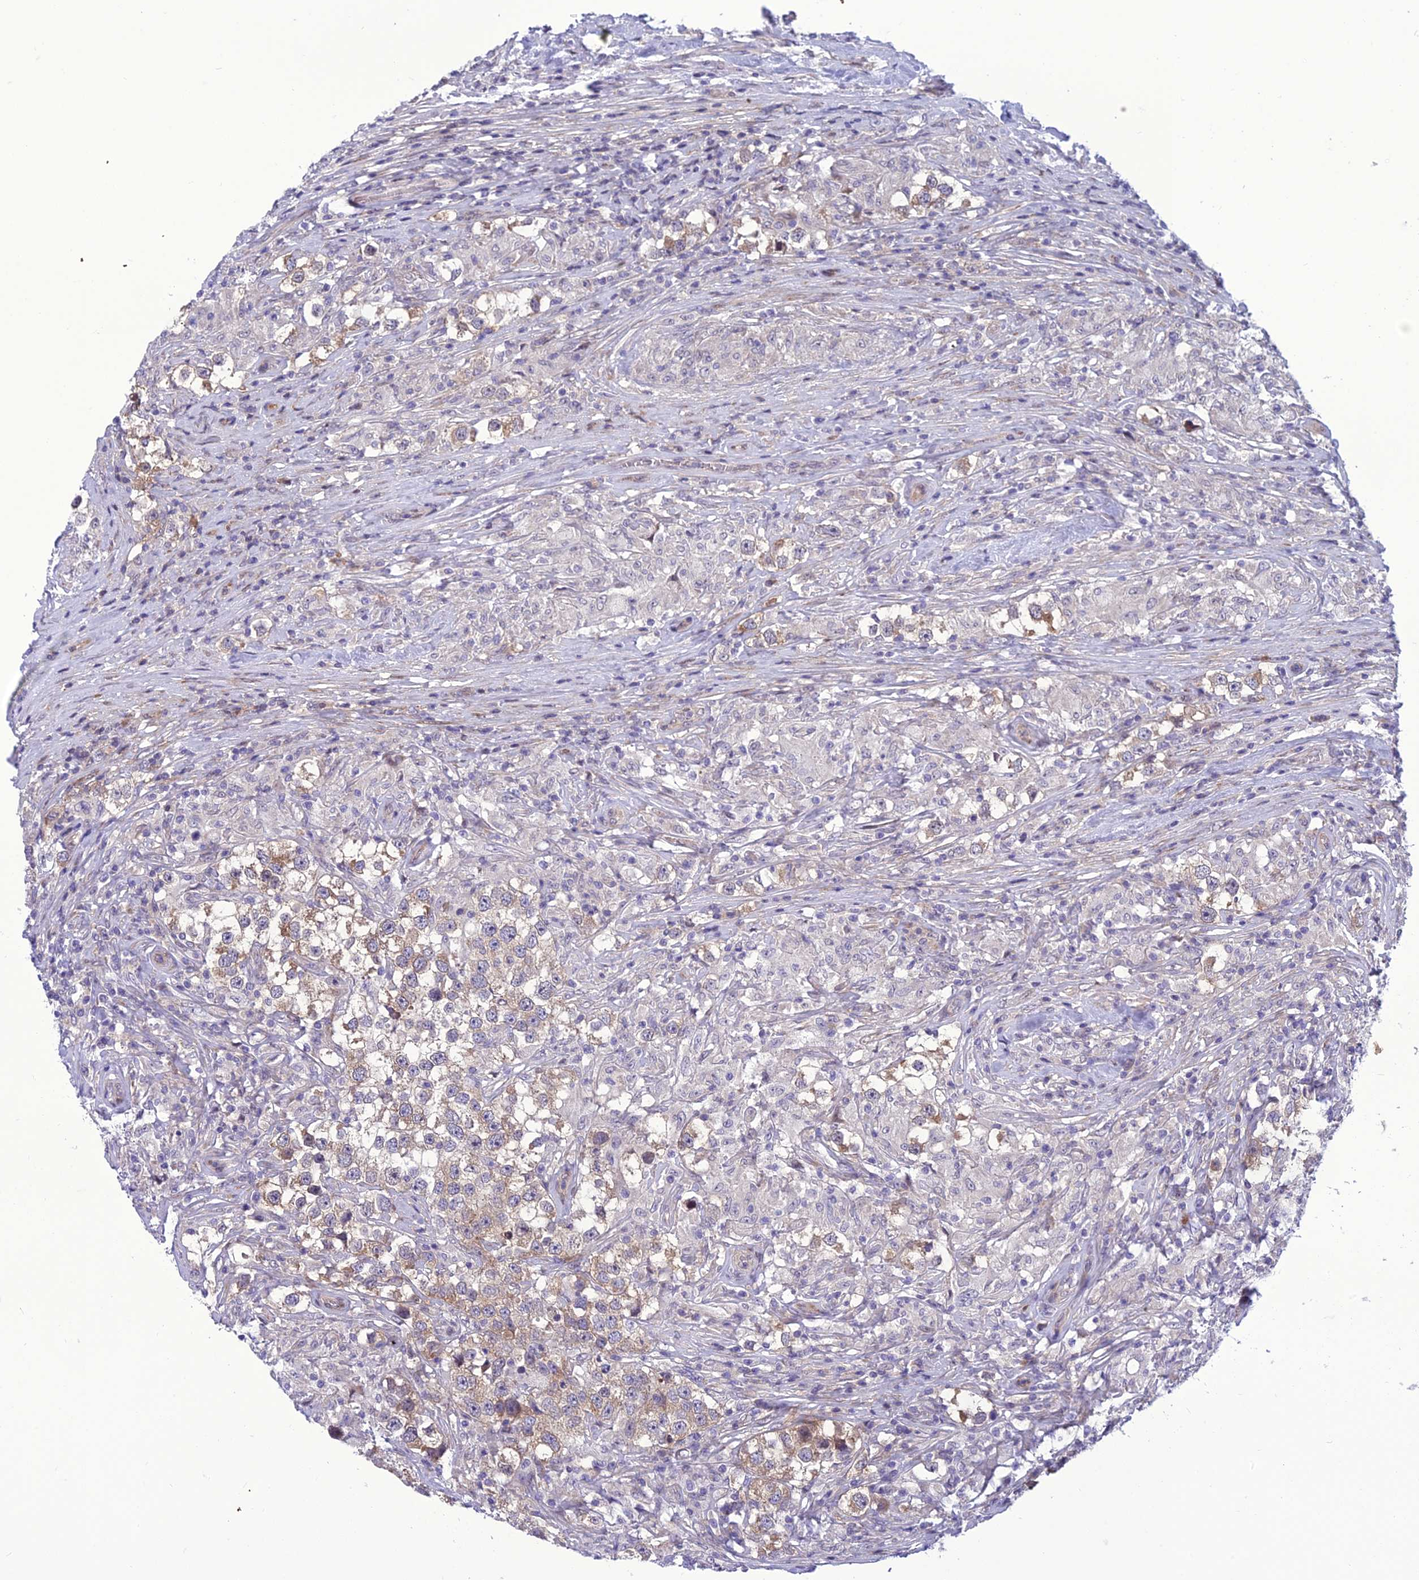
{"staining": {"intensity": "weak", "quantity": "25%-75%", "location": "cytoplasmic/membranous"}, "tissue": "testis cancer", "cell_type": "Tumor cells", "image_type": "cancer", "snomed": [{"axis": "morphology", "description": "Seminoma, NOS"}, {"axis": "topography", "description": "Testis"}], "caption": "Protein expression analysis of testis cancer (seminoma) reveals weak cytoplasmic/membranous staining in about 25%-75% of tumor cells.", "gene": "GAB4", "patient": {"sex": "male", "age": 46}}